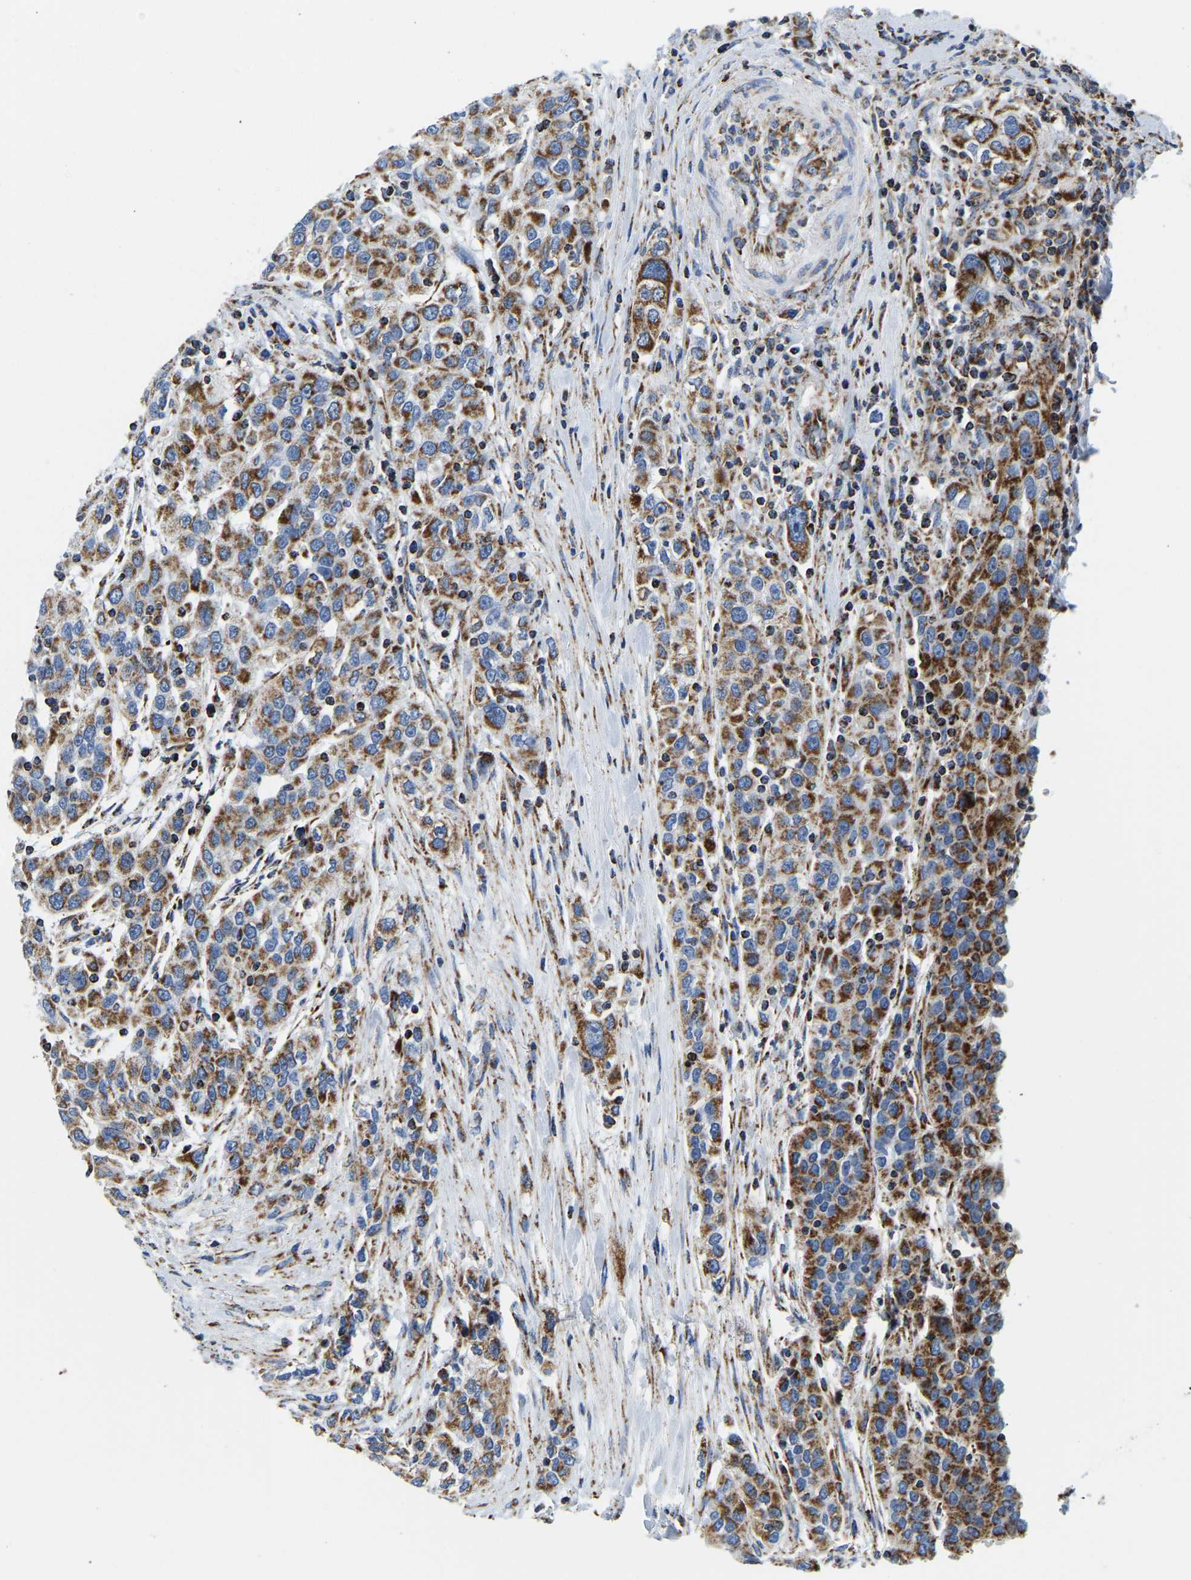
{"staining": {"intensity": "strong", "quantity": ">75%", "location": "cytoplasmic/membranous"}, "tissue": "urothelial cancer", "cell_type": "Tumor cells", "image_type": "cancer", "snomed": [{"axis": "morphology", "description": "Urothelial carcinoma, High grade"}, {"axis": "topography", "description": "Urinary bladder"}], "caption": "Immunohistochemical staining of urothelial carcinoma (high-grade) exhibits high levels of strong cytoplasmic/membranous staining in approximately >75% of tumor cells. Nuclei are stained in blue.", "gene": "SFXN1", "patient": {"sex": "female", "age": 80}}